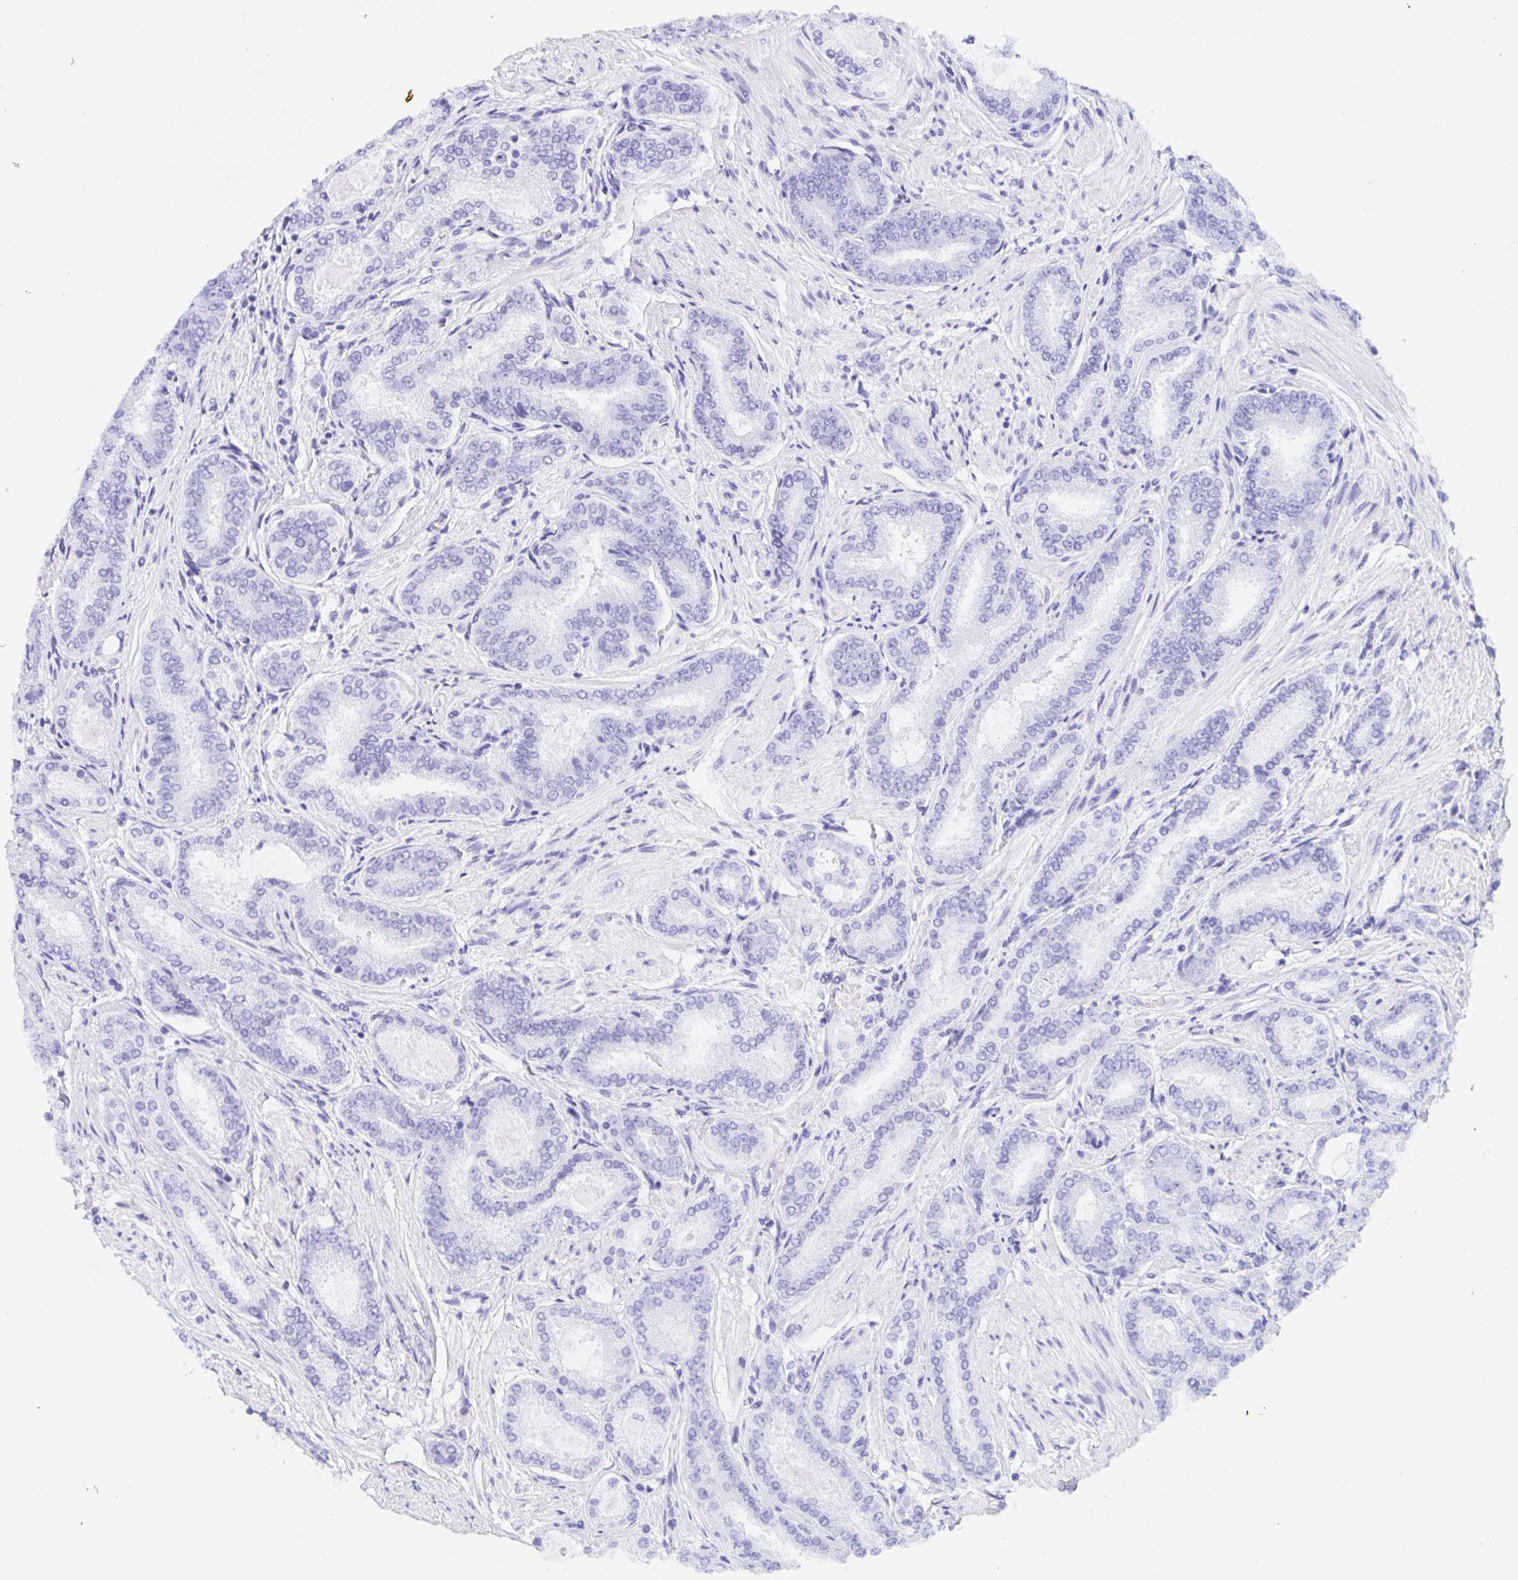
{"staining": {"intensity": "negative", "quantity": "none", "location": "none"}, "tissue": "prostate cancer", "cell_type": "Tumor cells", "image_type": "cancer", "snomed": [{"axis": "morphology", "description": "Adenocarcinoma, High grade"}, {"axis": "topography", "description": "Prostate"}], "caption": "DAB immunohistochemical staining of prostate cancer (adenocarcinoma (high-grade)) displays no significant positivity in tumor cells. (IHC, brightfield microscopy, high magnification).", "gene": "ANK1", "patient": {"sex": "male", "age": 63}}